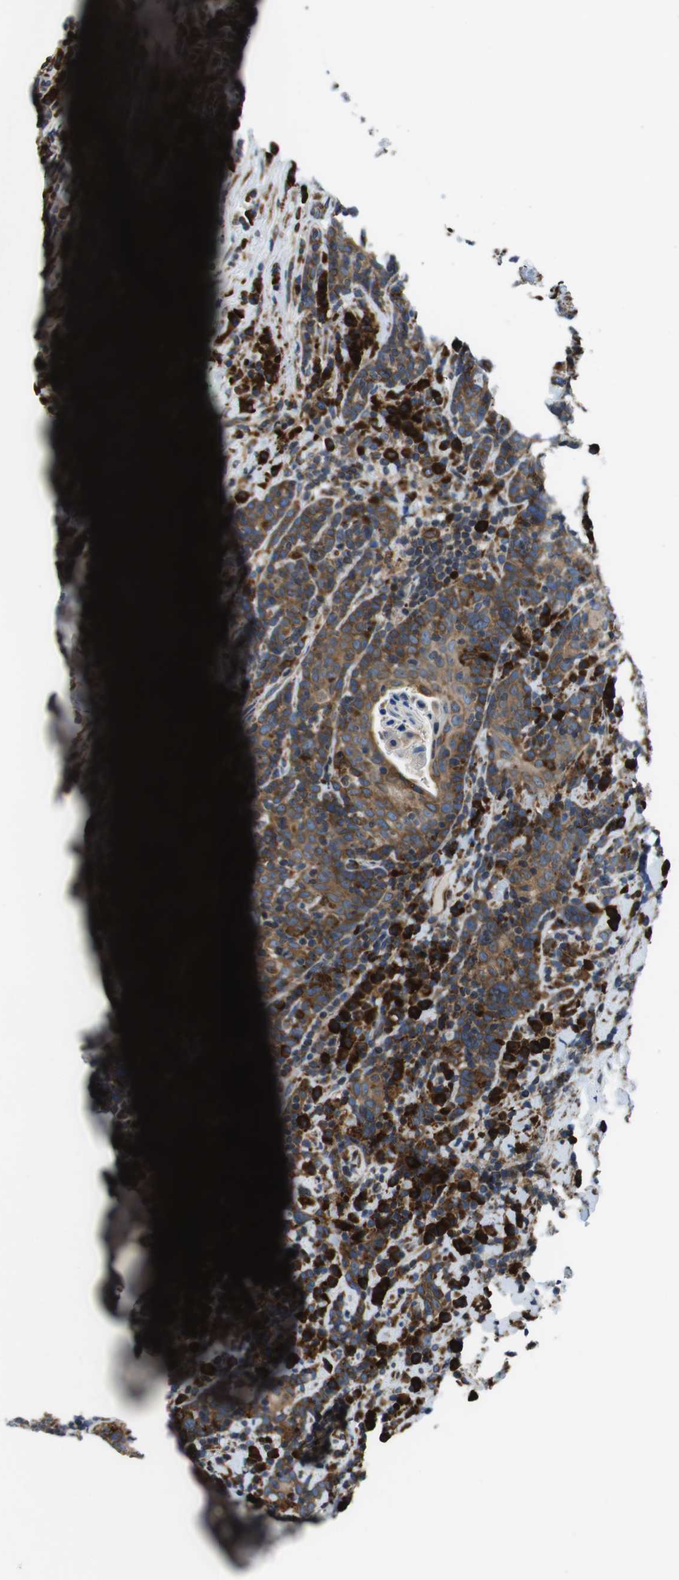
{"staining": {"intensity": "moderate", "quantity": ">75%", "location": "cytoplasmic/membranous"}, "tissue": "head and neck cancer", "cell_type": "Tumor cells", "image_type": "cancer", "snomed": [{"axis": "morphology", "description": "Squamous cell carcinoma, NOS"}, {"axis": "morphology", "description": "Squamous cell carcinoma, metastatic, NOS"}, {"axis": "topography", "description": "Lymph node"}, {"axis": "topography", "description": "Head-Neck"}], "caption": "This photomicrograph exhibits immunohistochemistry (IHC) staining of head and neck metastatic squamous cell carcinoma, with medium moderate cytoplasmic/membranous expression in about >75% of tumor cells.", "gene": "UGGT1", "patient": {"sex": "male", "age": 62}}